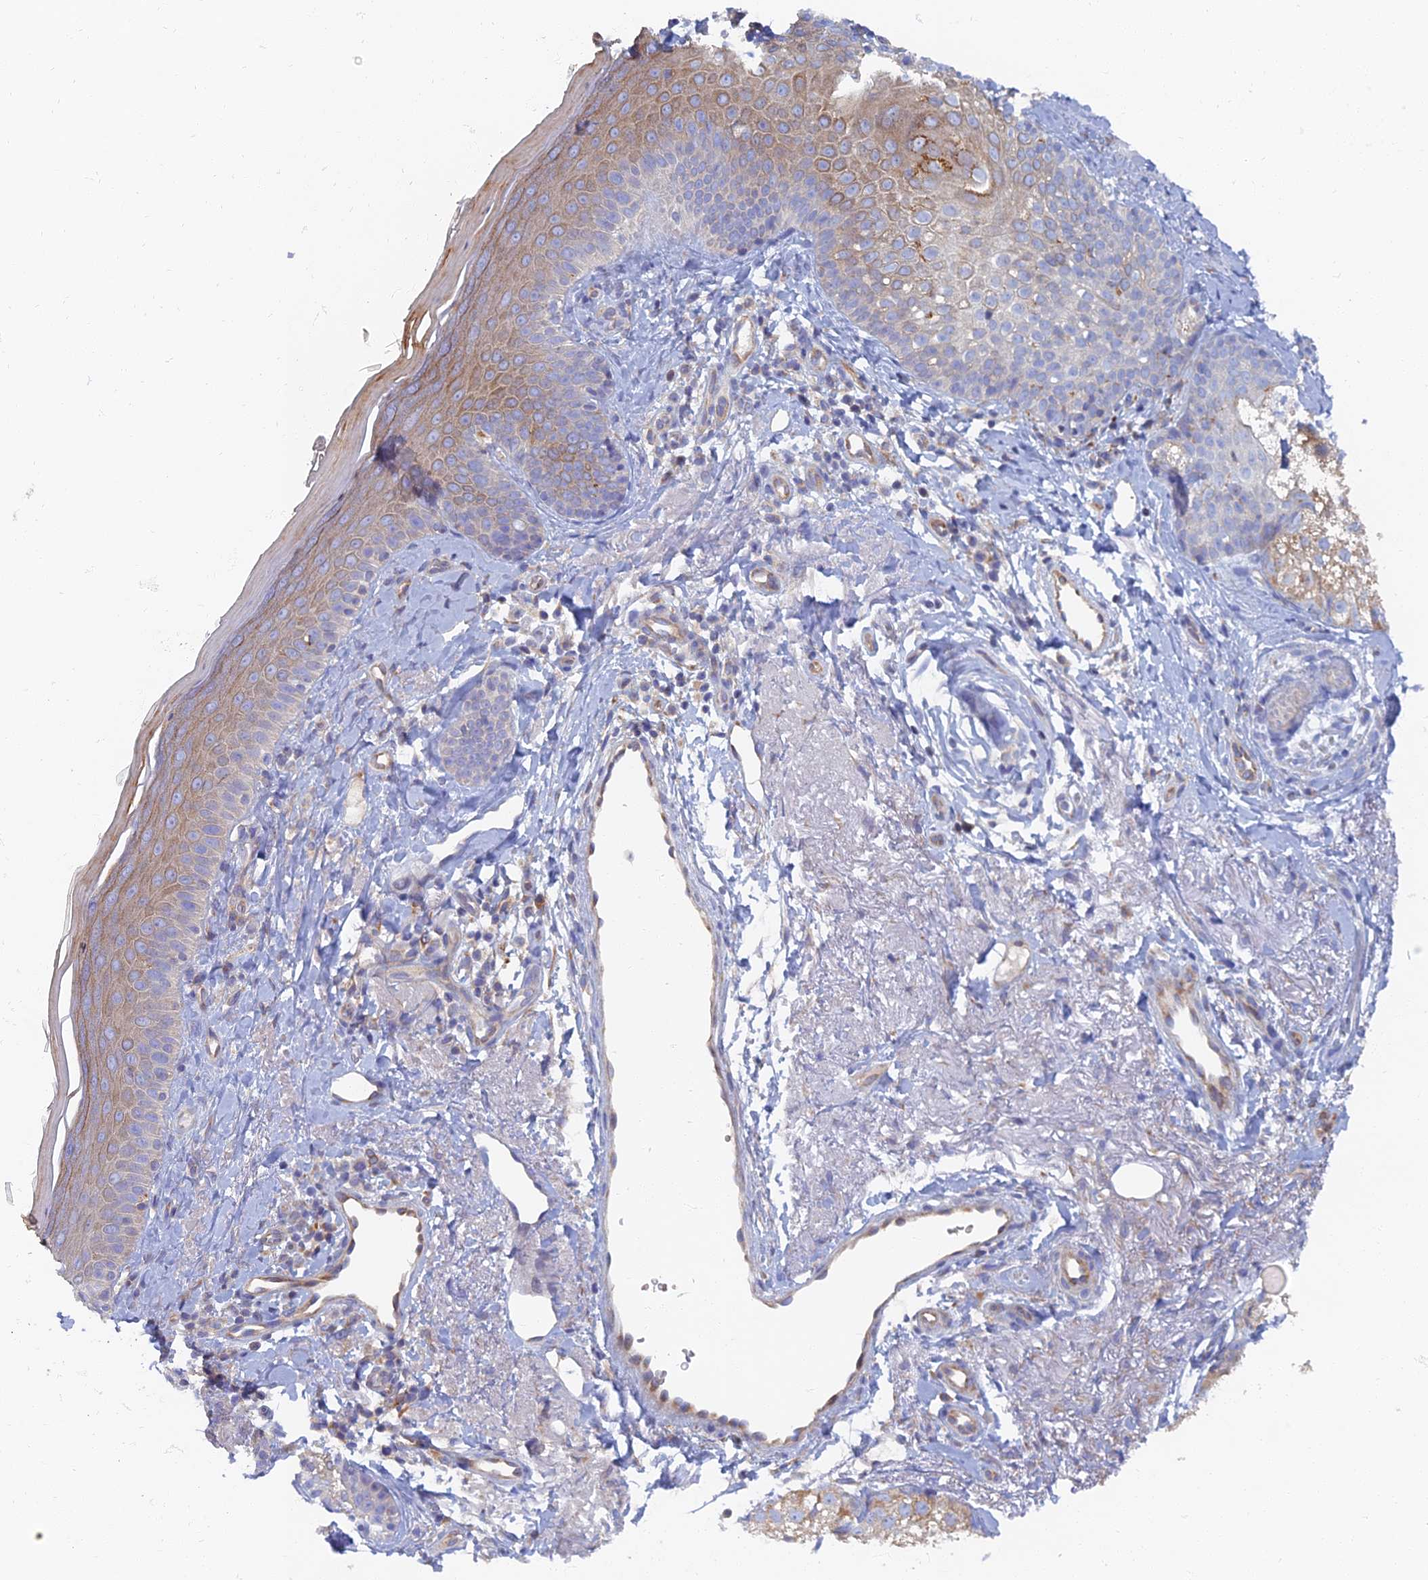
{"staining": {"intensity": "negative", "quantity": "none", "location": "none"}, "tissue": "skin", "cell_type": "Fibroblasts", "image_type": "normal", "snomed": [{"axis": "morphology", "description": "Normal tissue, NOS"}, {"axis": "topography", "description": "Skin"}], "caption": "Fibroblasts are negative for protein expression in normal human skin. Brightfield microscopy of immunohistochemistry stained with DAB (3,3'-diaminobenzidine) (brown) and hematoxylin (blue), captured at high magnification.", "gene": "TMEM44", "patient": {"sex": "male", "age": 57}}